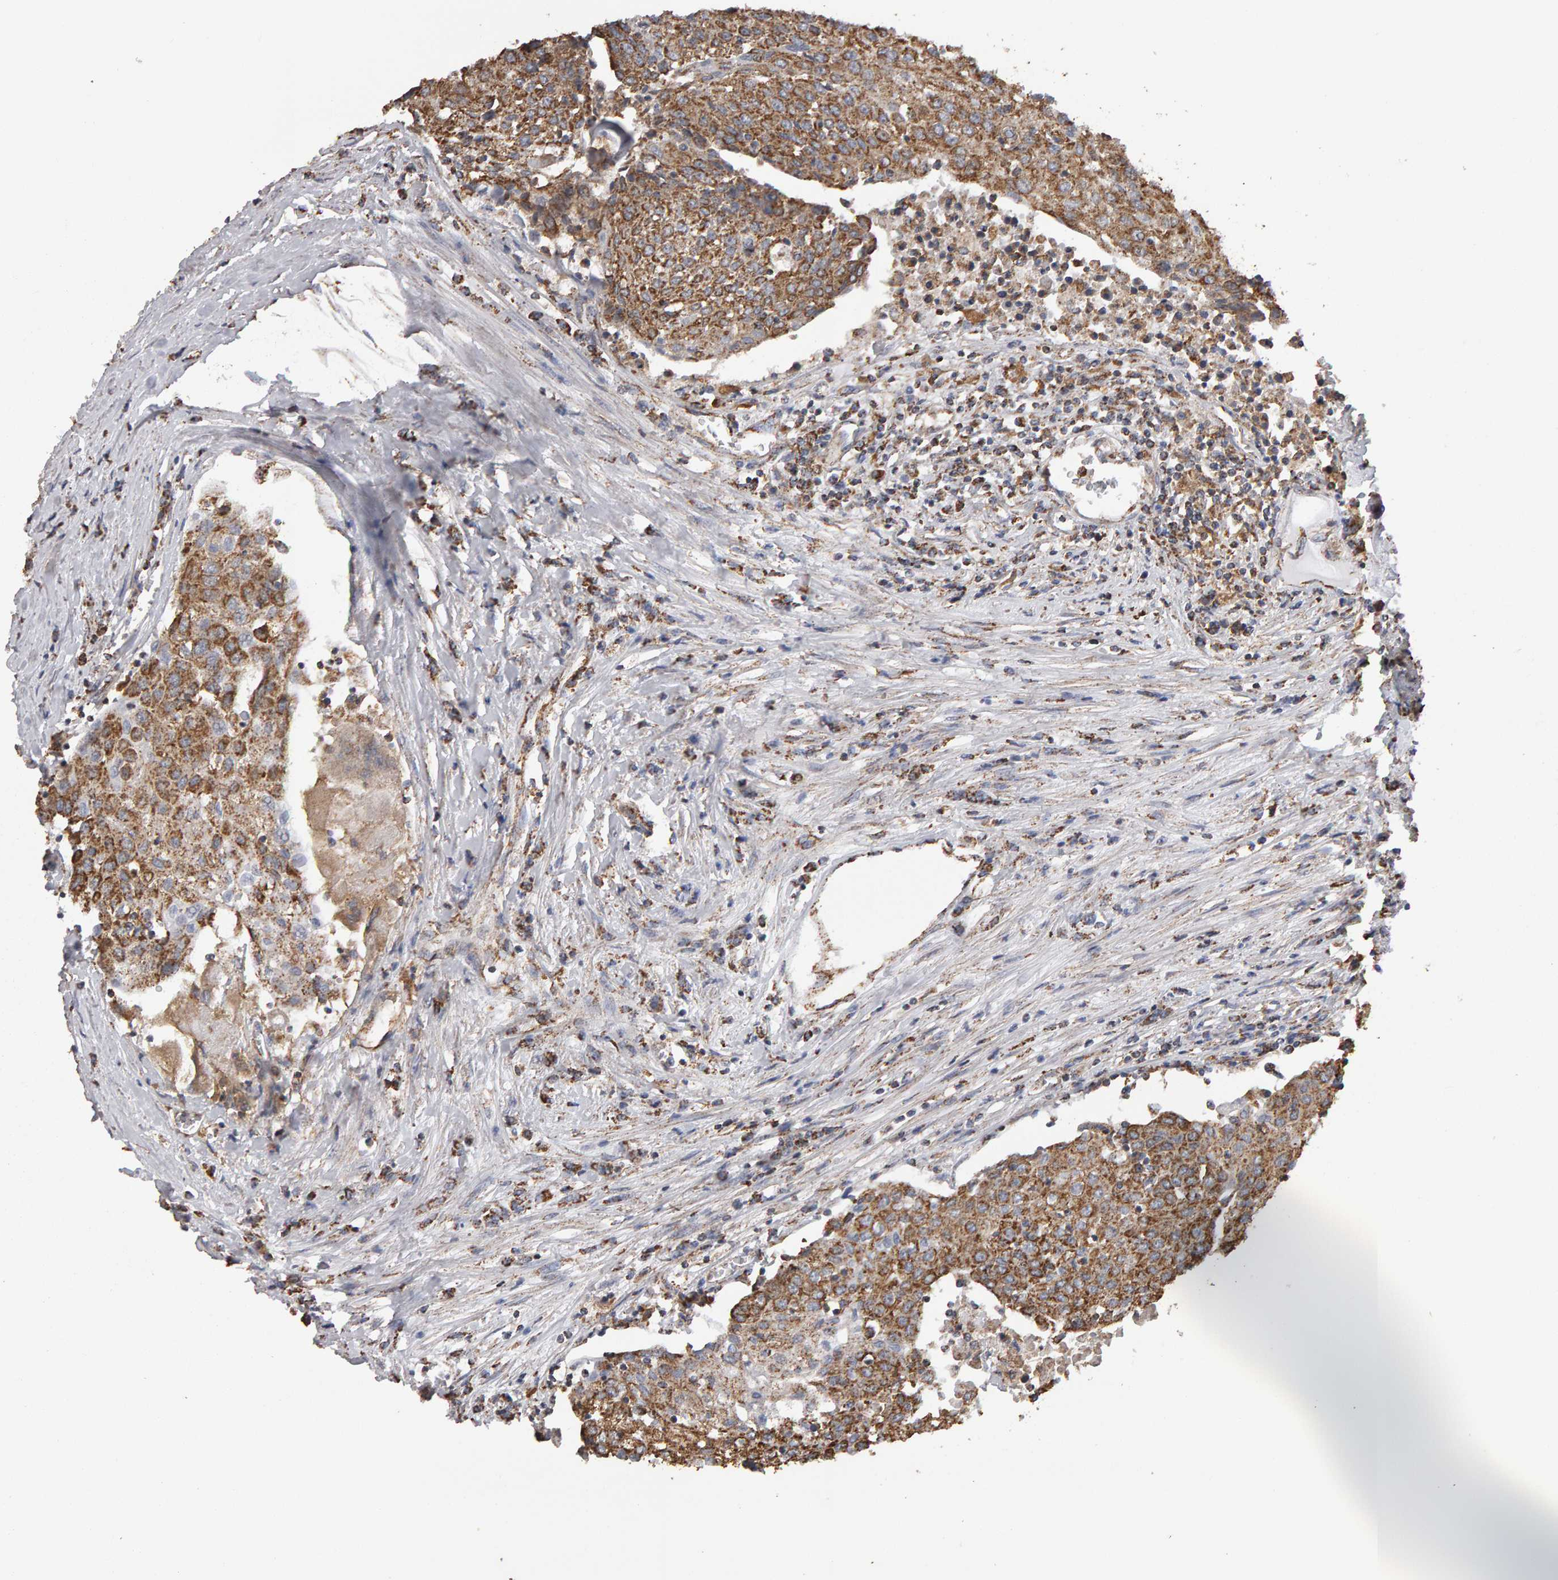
{"staining": {"intensity": "moderate", "quantity": ">75%", "location": "cytoplasmic/membranous"}, "tissue": "urothelial cancer", "cell_type": "Tumor cells", "image_type": "cancer", "snomed": [{"axis": "morphology", "description": "Urothelial carcinoma, High grade"}, {"axis": "topography", "description": "Urinary bladder"}], "caption": "Protein staining of high-grade urothelial carcinoma tissue demonstrates moderate cytoplasmic/membranous expression in about >75% of tumor cells.", "gene": "TOM1L1", "patient": {"sex": "female", "age": 85}}